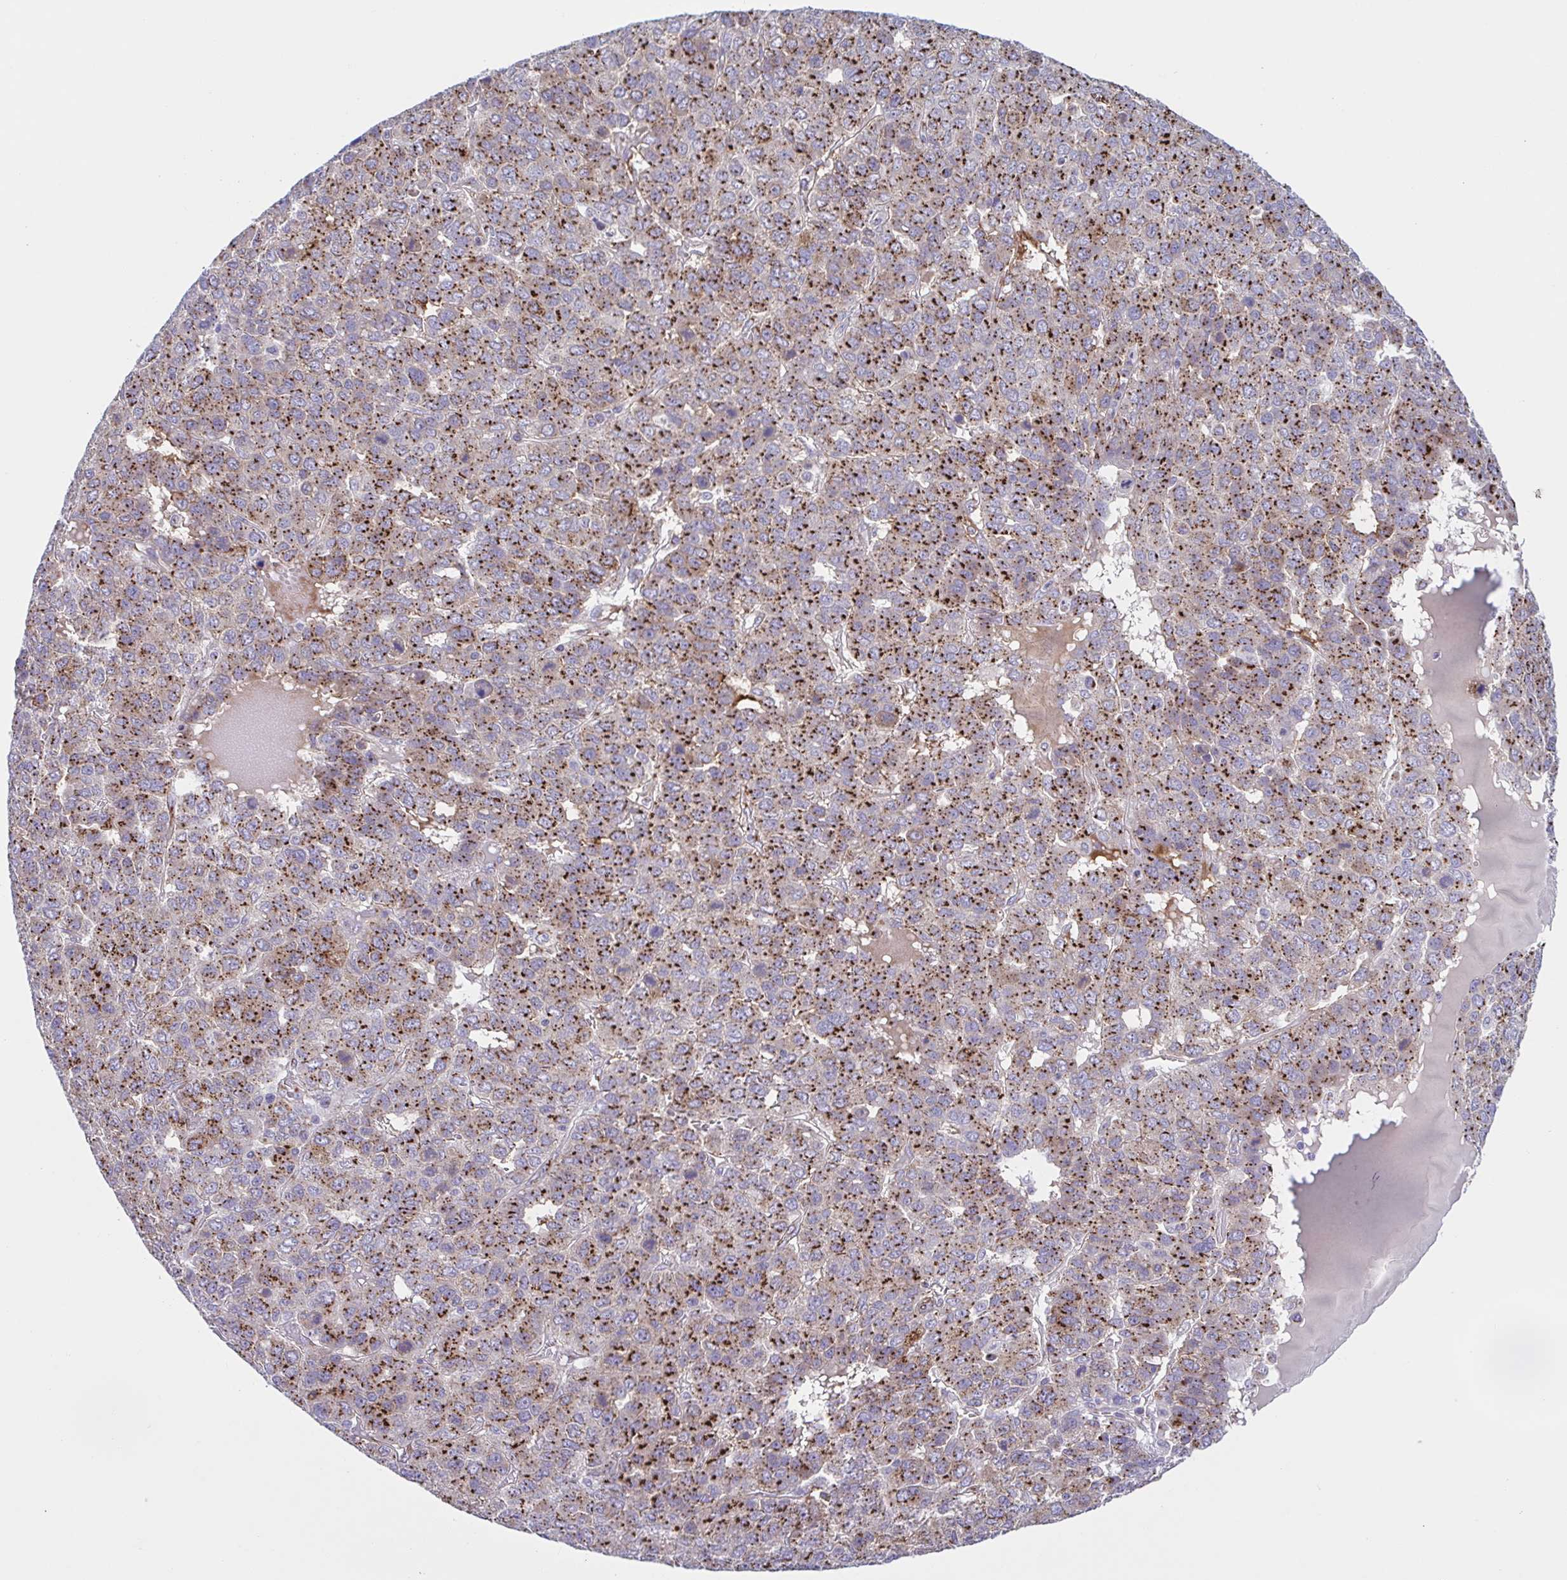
{"staining": {"intensity": "strong", "quantity": "25%-75%", "location": "cytoplasmic/membranous"}, "tissue": "liver cancer", "cell_type": "Tumor cells", "image_type": "cancer", "snomed": [{"axis": "morphology", "description": "Carcinoma, Hepatocellular, NOS"}, {"axis": "topography", "description": "Liver"}], "caption": "Immunohistochemistry histopathology image of human liver cancer (hepatocellular carcinoma) stained for a protein (brown), which exhibits high levels of strong cytoplasmic/membranous expression in about 25%-75% of tumor cells.", "gene": "COL17A1", "patient": {"sex": "male", "age": 69}}